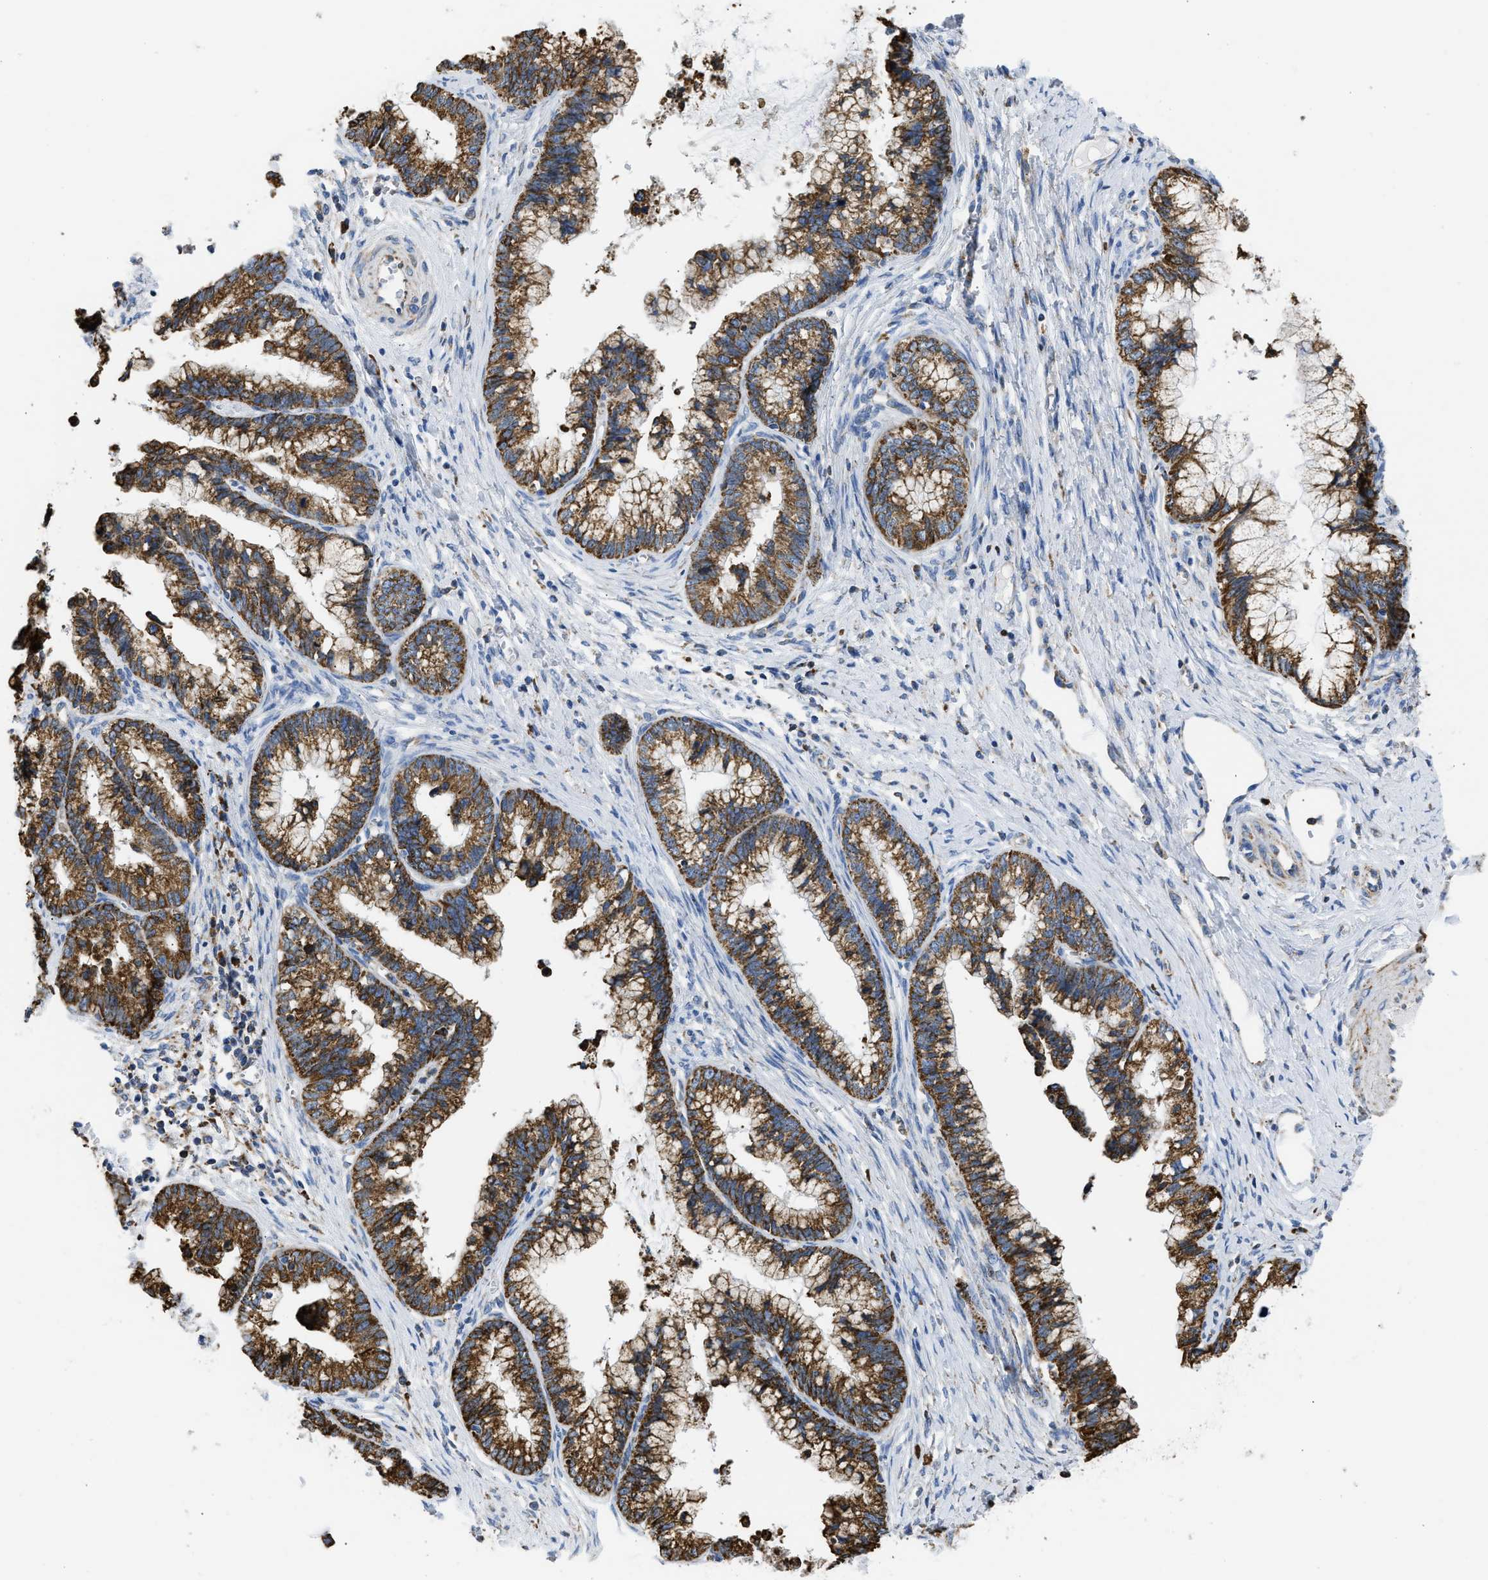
{"staining": {"intensity": "strong", "quantity": ">75%", "location": "cytoplasmic/membranous"}, "tissue": "cervical cancer", "cell_type": "Tumor cells", "image_type": "cancer", "snomed": [{"axis": "morphology", "description": "Adenocarcinoma, NOS"}, {"axis": "topography", "description": "Cervix"}], "caption": "Protein expression analysis of human cervical adenocarcinoma reveals strong cytoplasmic/membranous positivity in approximately >75% of tumor cells. (DAB (3,3'-diaminobenzidine) IHC, brown staining for protein, blue staining for nuclei).", "gene": "CYCS", "patient": {"sex": "female", "age": 44}}